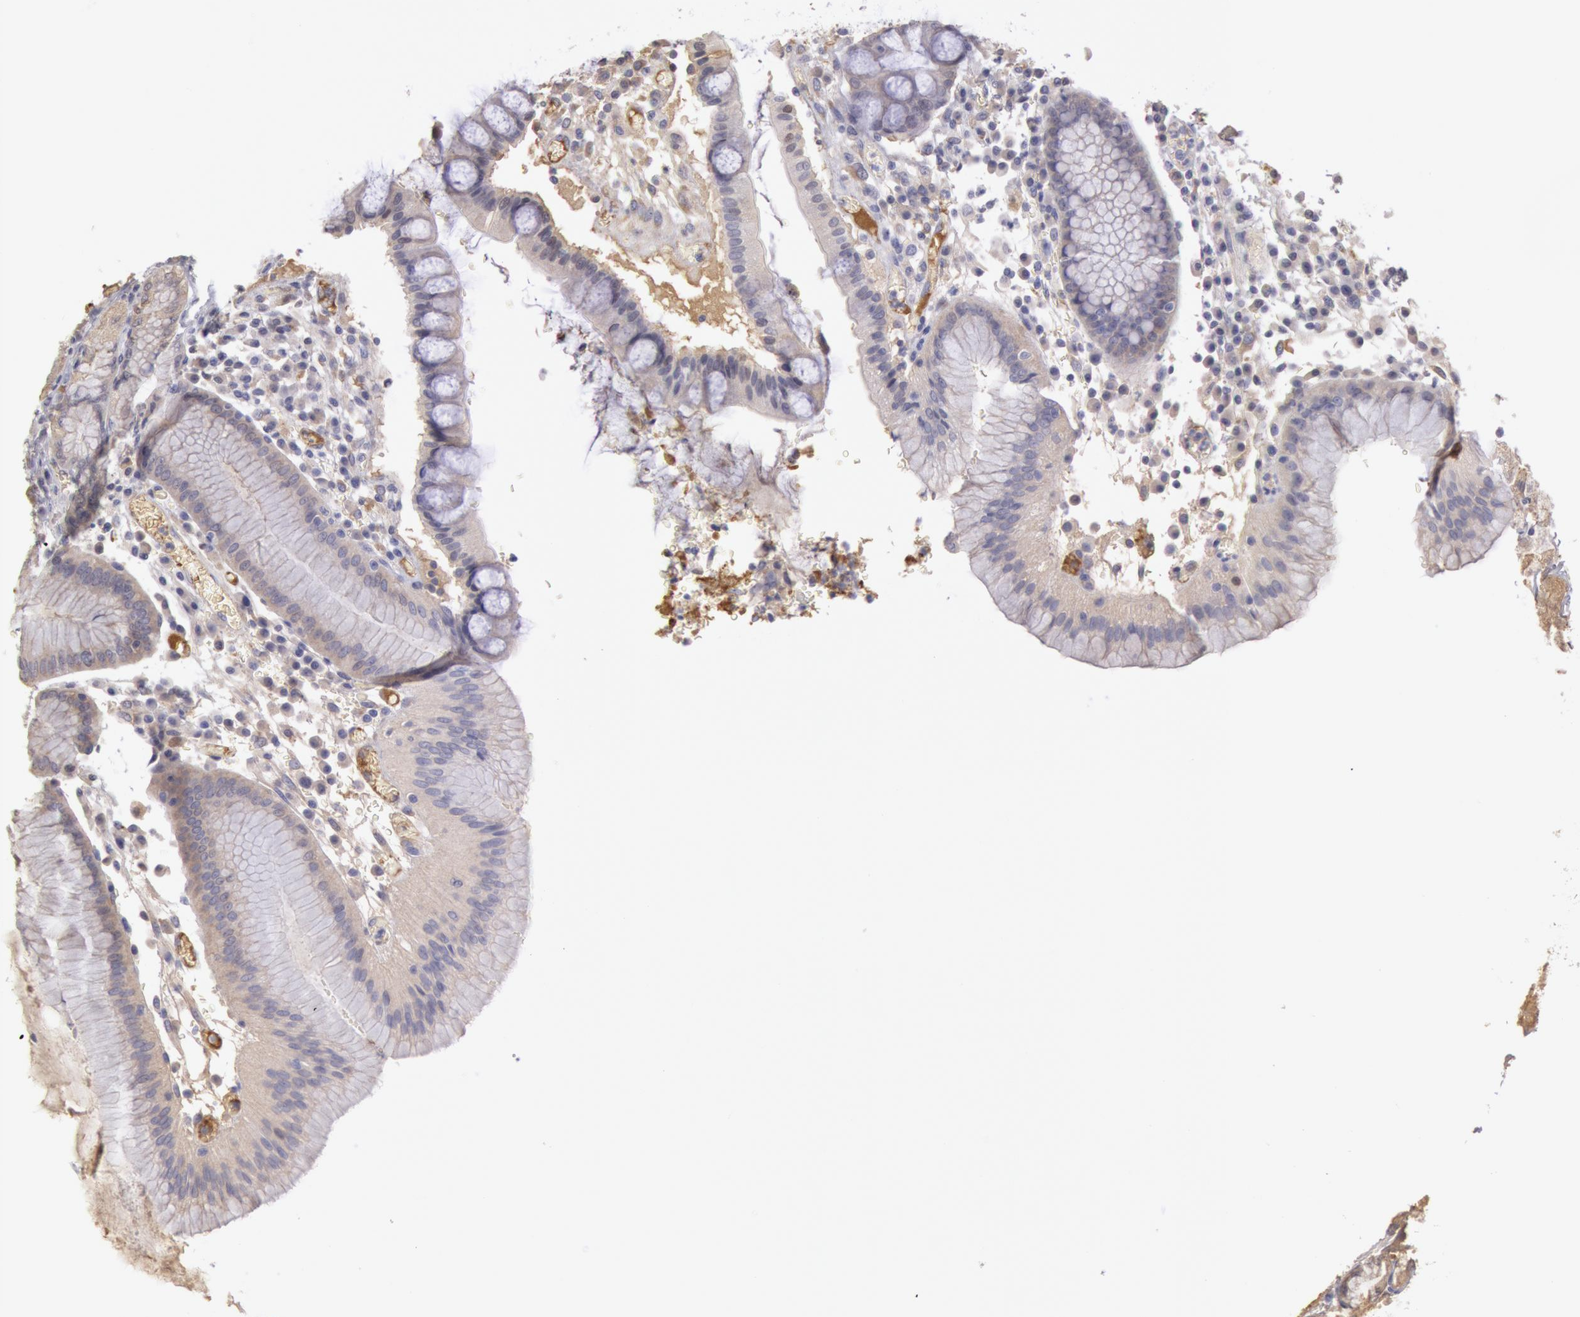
{"staining": {"intensity": "negative", "quantity": "none", "location": "none"}, "tissue": "stomach", "cell_type": "Glandular cells", "image_type": "normal", "snomed": [{"axis": "morphology", "description": "Normal tissue, NOS"}, {"axis": "topography", "description": "Stomach, lower"}], "caption": "A high-resolution image shows immunohistochemistry (IHC) staining of unremarkable stomach, which shows no significant expression in glandular cells. (Stains: DAB (3,3'-diaminobenzidine) IHC with hematoxylin counter stain, Microscopy: brightfield microscopy at high magnification).", "gene": "C1R", "patient": {"sex": "female", "age": 73}}